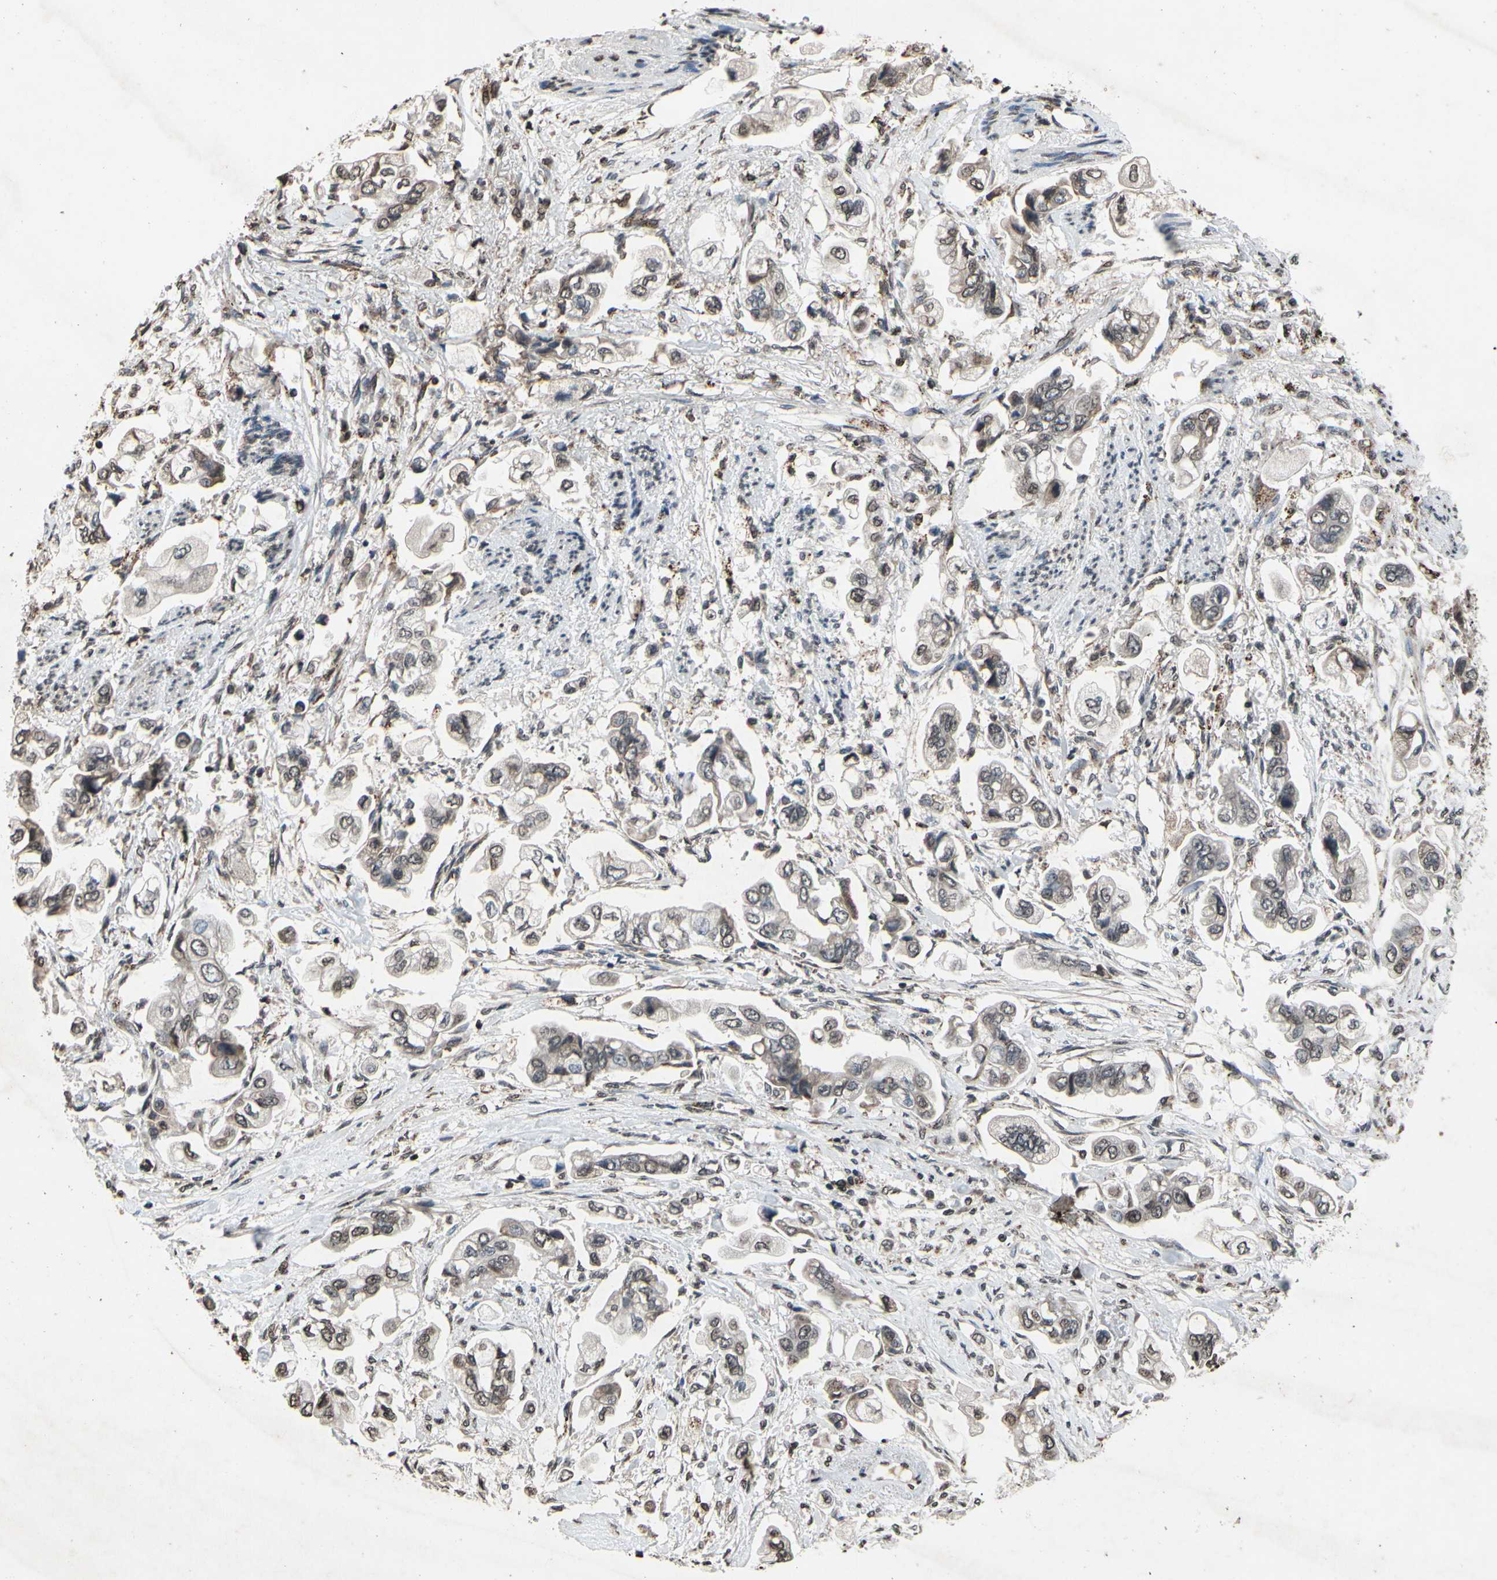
{"staining": {"intensity": "weak", "quantity": "<25%", "location": "nuclear"}, "tissue": "stomach cancer", "cell_type": "Tumor cells", "image_type": "cancer", "snomed": [{"axis": "morphology", "description": "Adenocarcinoma, NOS"}, {"axis": "topography", "description": "Stomach"}], "caption": "Protein analysis of stomach cancer reveals no significant expression in tumor cells. (Stains: DAB immunohistochemistry (IHC) with hematoxylin counter stain, Microscopy: brightfield microscopy at high magnification).", "gene": "HIPK2", "patient": {"sex": "male", "age": 62}}